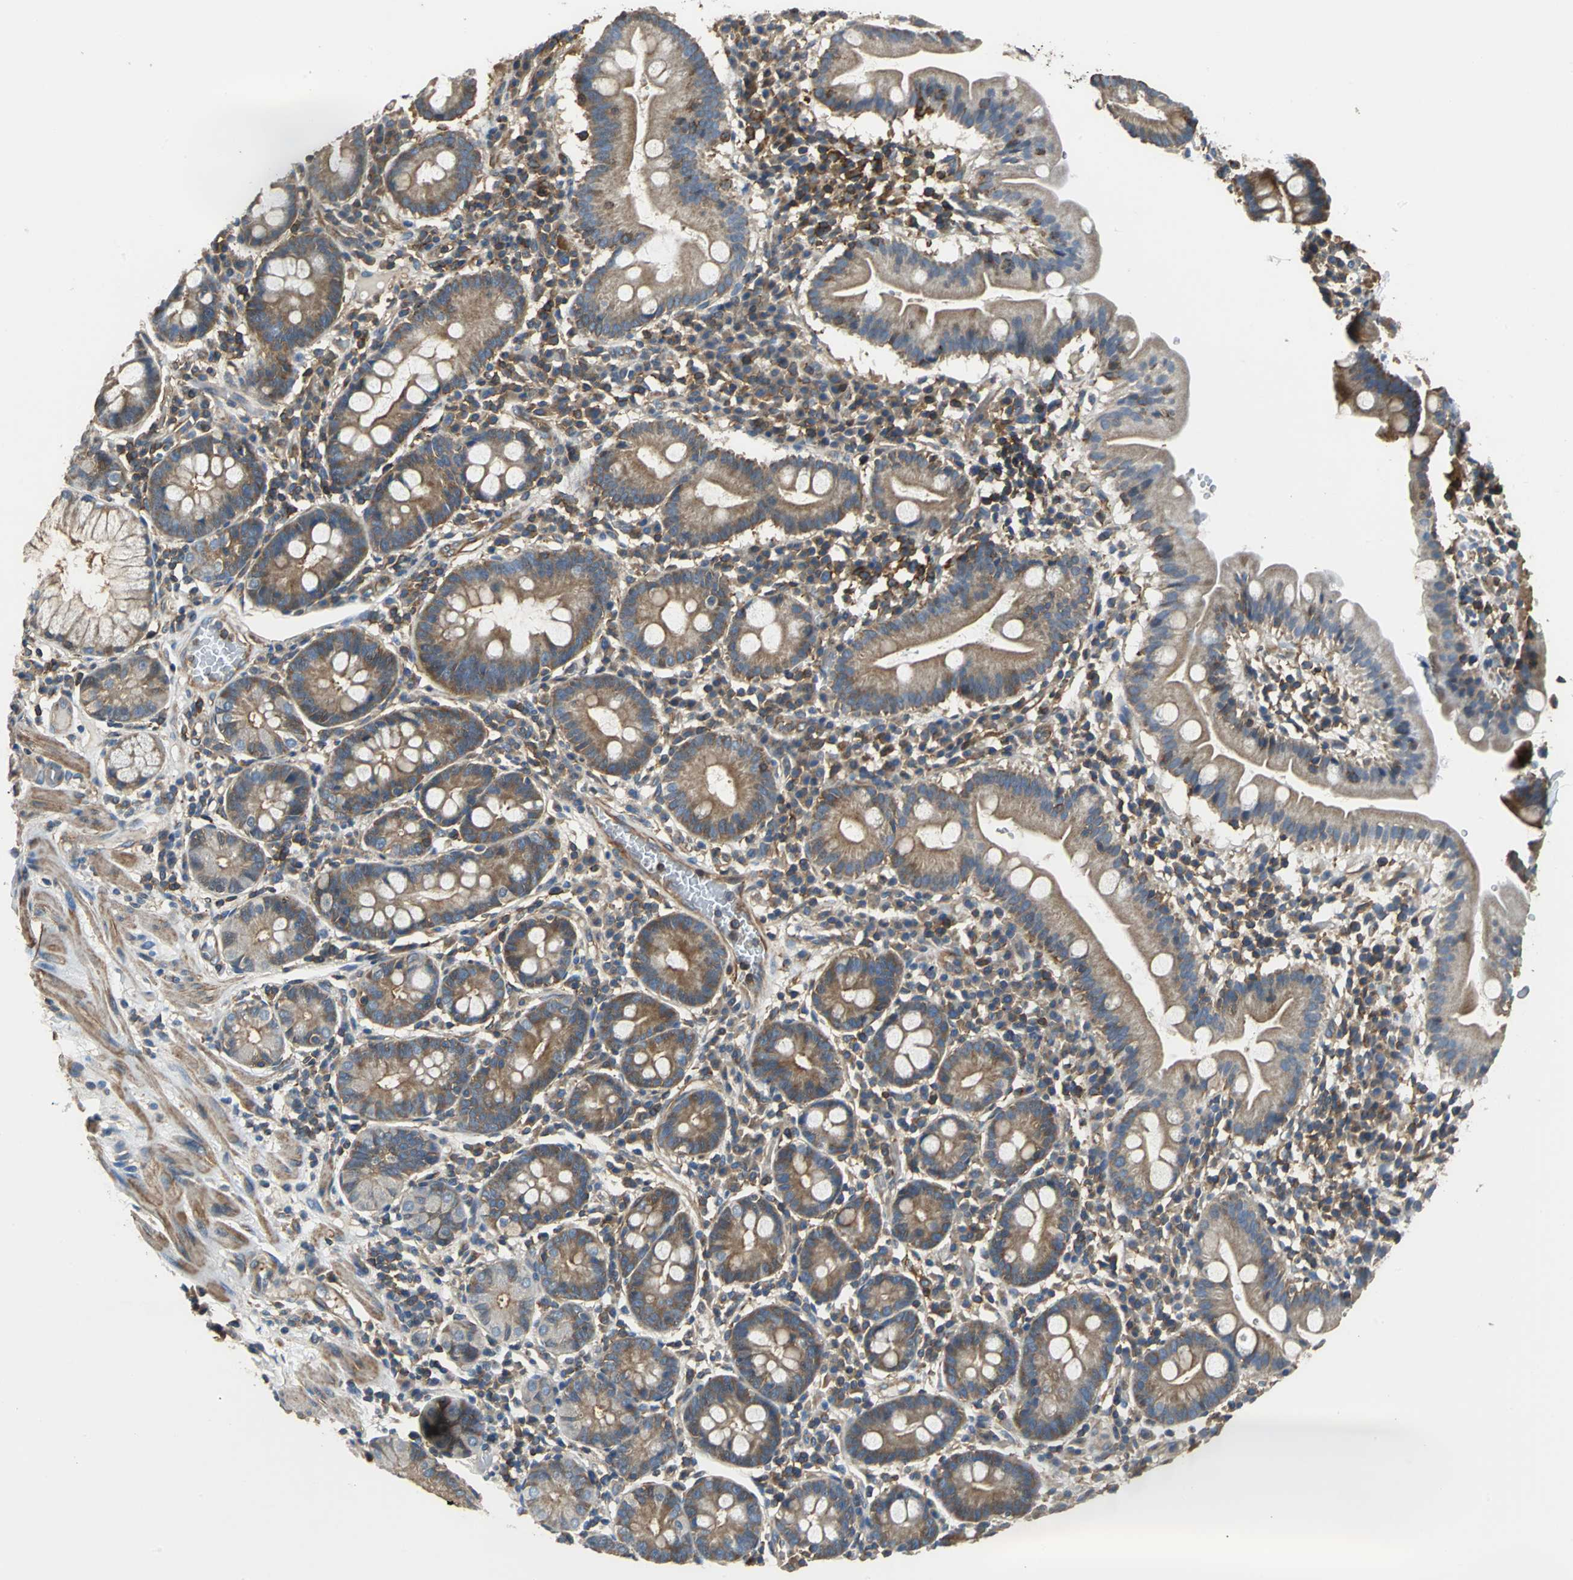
{"staining": {"intensity": "strong", "quantity": ">75%", "location": "cytoplasmic/membranous"}, "tissue": "duodenum", "cell_type": "Glandular cells", "image_type": "normal", "snomed": [{"axis": "morphology", "description": "Normal tissue, NOS"}, {"axis": "topography", "description": "Duodenum"}], "caption": "Brown immunohistochemical staining in normal duodenum exhibits strong cytoplasmic/membranous positivity in approximately >75% of glandular cells. The staining was performed using DAB (3,3'-diaminobenzidine) to visualize the protein expression in brown, while the nuclei were stained in blue with hematoxylin (Magnification: 20x).", "gene": "PARVA", "patient": {"sex": "male", "age": 50}}